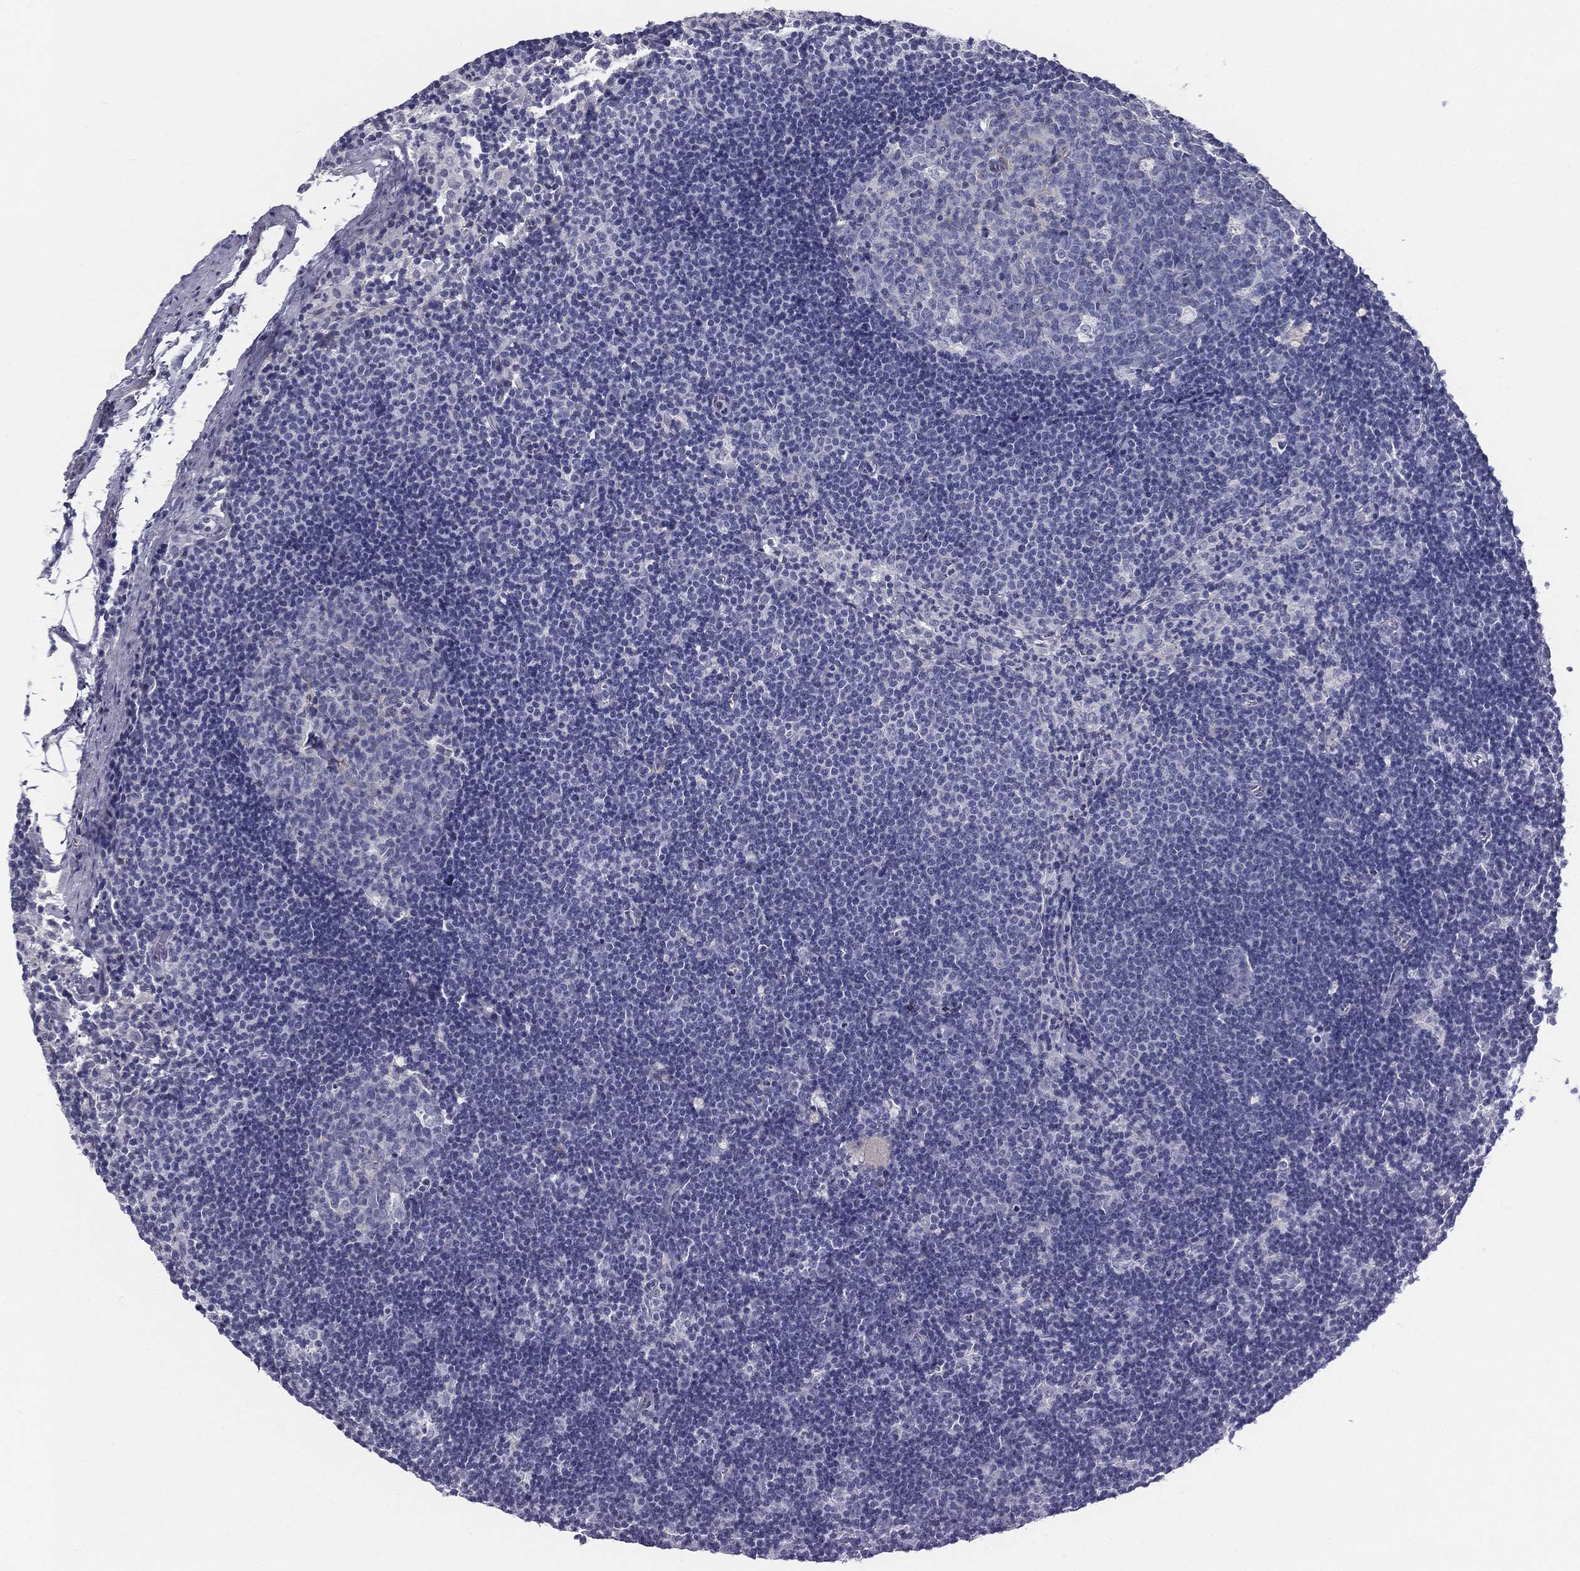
{"staining": {"intensity": "negative", "quantity": "none", "location": "none"}, "tissue": "lymph node", "cell_type": "Germinal center cells", "image_type": "normal", "snomed": [{"axis": "morphology", "description": "Normal tissue, NOS"}, {"axis": "topography", "description": "Lymph node"}], "caption": "IHC of normal human lymph node reveals no positivity in germinal center cells.", "gene": "STS", "patient": {"sex": "female", "age": 34}}